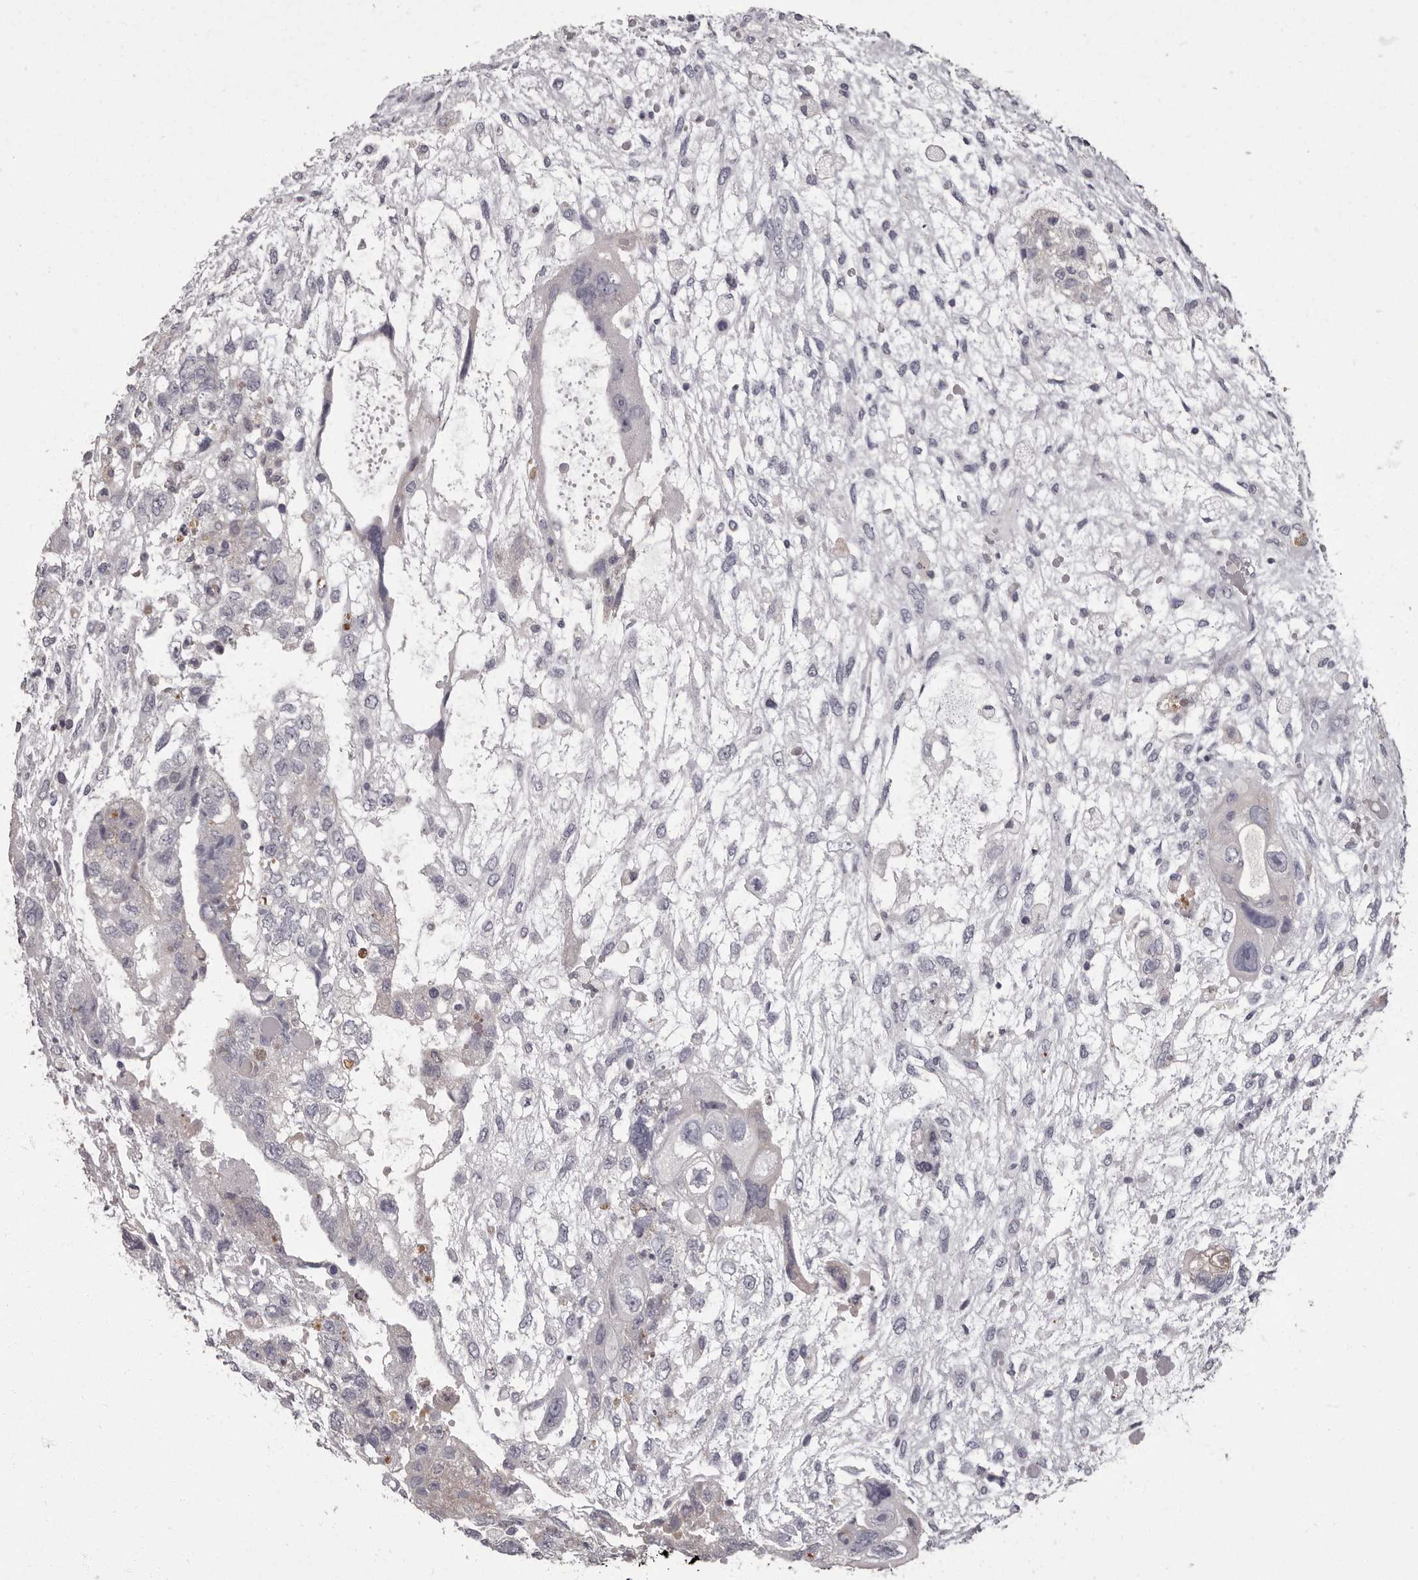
{"staining": {"intensity": "negative", "quantity": "none", "location": "none"}, "tissue": "testis cancer", "cell_type": "Tumor cells", "image_type": "cancer", "snomed": [{"axis": "morphology", "description": "Carcinoma, Embryonal, NOS"}, {"axis": "topography", "description": "Testis"}], "caption": "Immunohistochemistry (IHC) micrograph of testis cancer (embryonal carcinoma) stained for a protein (brown), which exhibits no staining in tumor cells.", "gene": "APEH", "patient": {"sex": "male", "age": 36}}